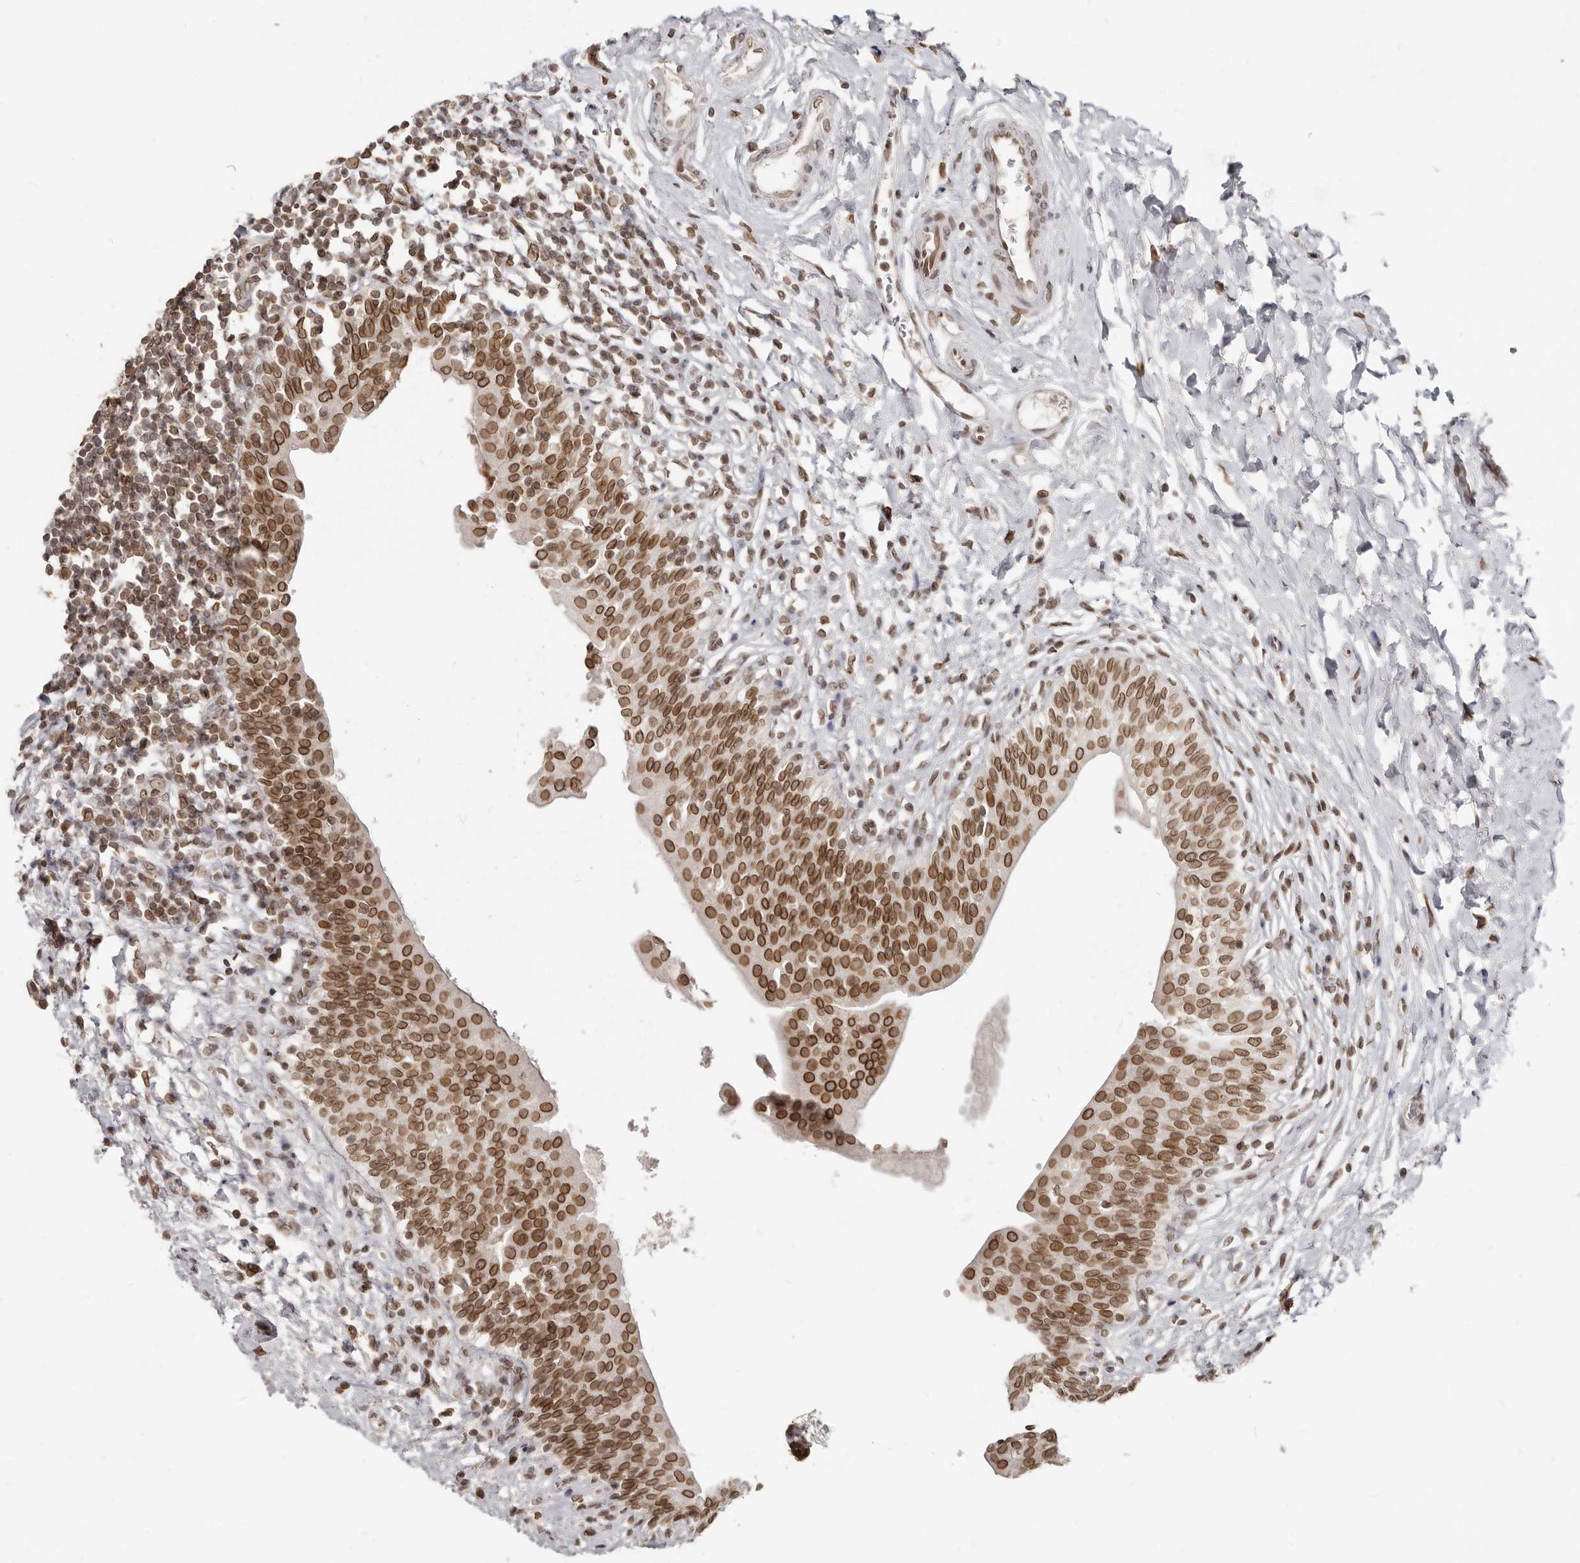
{"staining": {"intensity": "strong", "quantity": ">75%", "location": "cytoplasmic/membranous,nuclear"}, "tissue": "urinary bladder", "cell_type": "Urothelial cells", "image_type": "normal", "snomed": [{"axis": "morphology", "description": "Normal tissue, NOS"}, {"axis": "topography", "description": "Urinary bladder"}], "caption": "Benign urinary bladder exhibits strong cytoplasmic/membranous,nuclear expression in about >75% of urothelial cells, visualized by immunohistochemistry. The protein of interest is stained brown, and the nuclei are stained in blue (DAB (3,3'-diaminobenzidine) IHC with brightfield microscopy, high magnification).", "gene": "NUP153", "patient": {"sex": "male", "age": 83}}